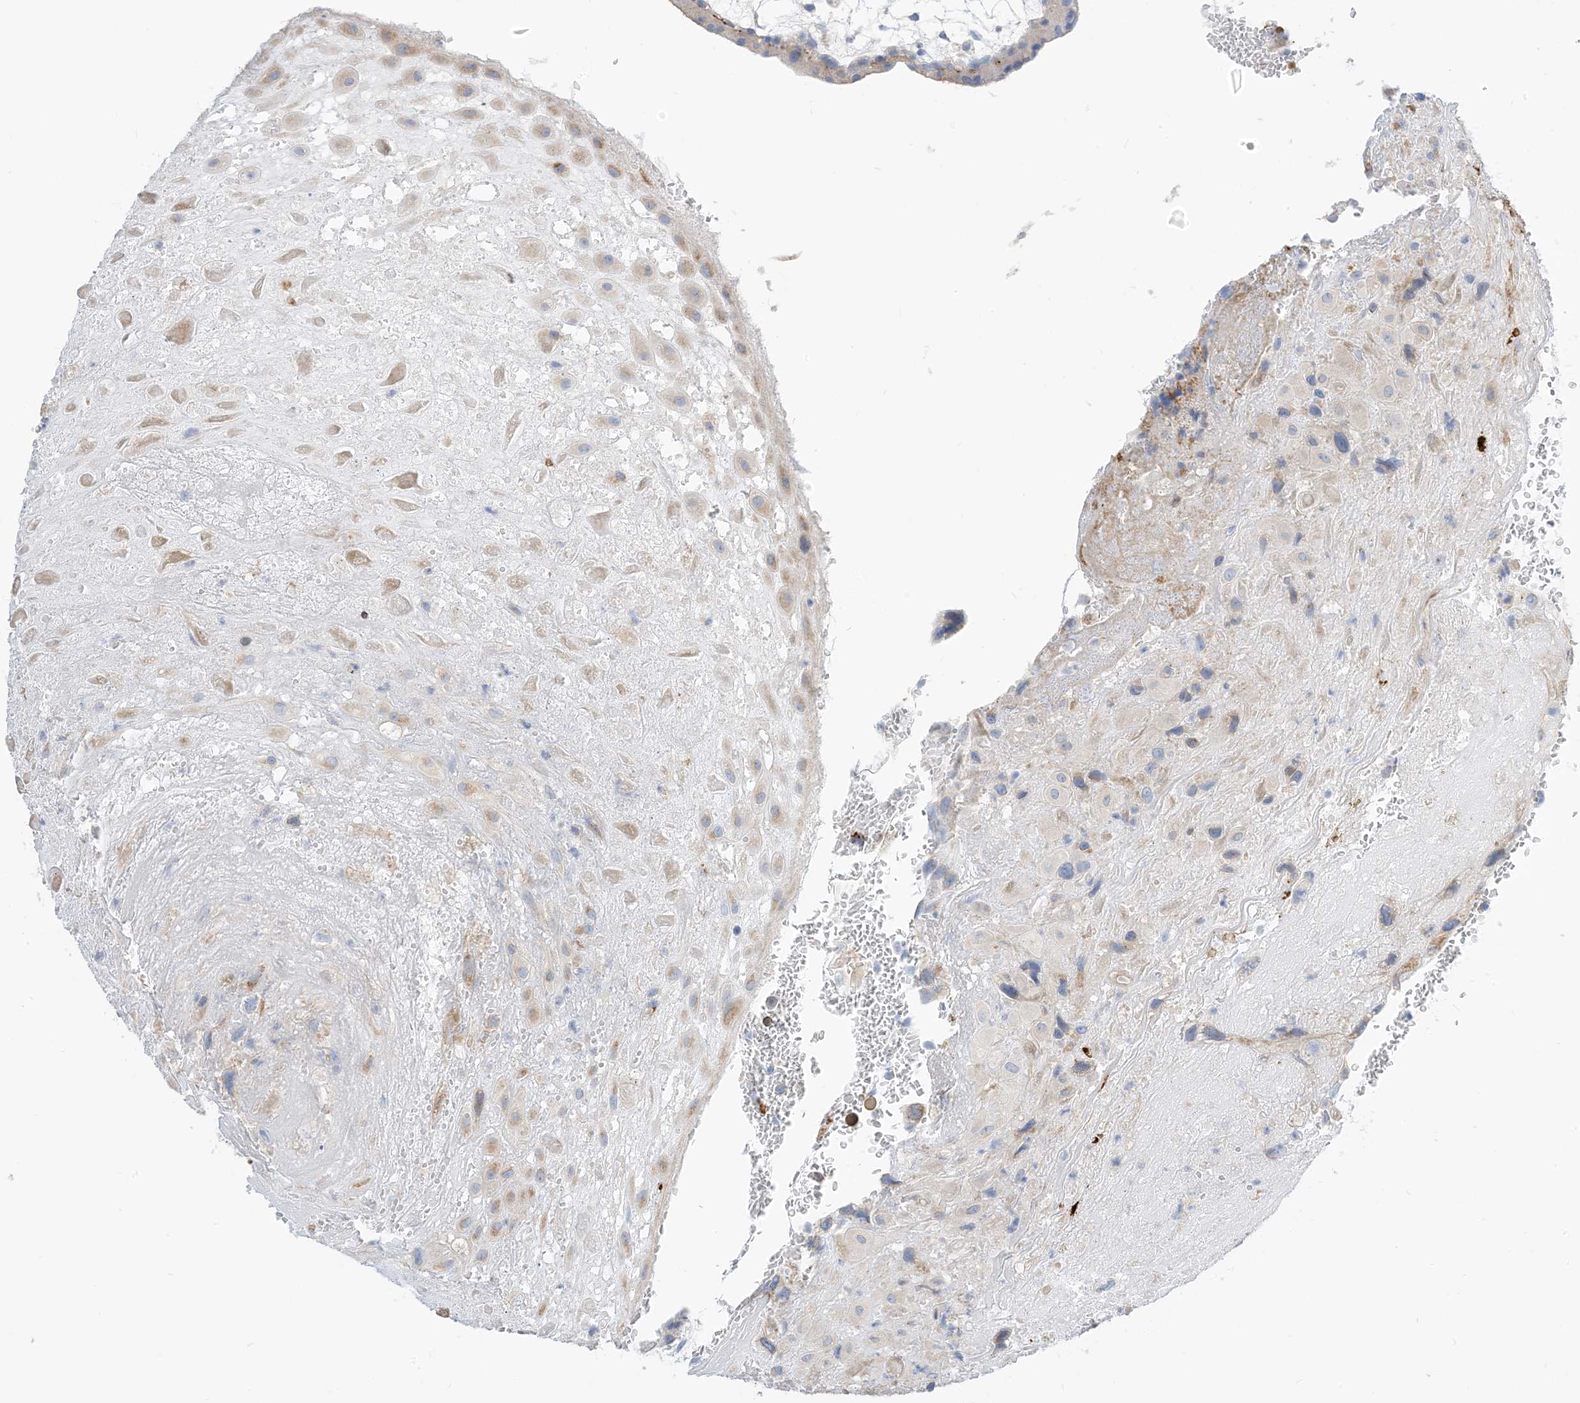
{"staining": {"intensity": "weak", "quantity": "25%-75%", "location": "cytoplasmic/membranous"}, "tissue": "placenta", "cell_type": "Decidual cells", "image_type": "normal", "snomed": [{"axis": "morphology", "description": "Normal tissue, NOS"}, {"axis": "topography", "description": "Placenta"}], "caption": "This is a micrograph of immunohistochemistry (IHC) staining of unremarkable placenta, which shows weak positivity in the cytoplasmic/membranous of decidual cells.", "gene": "DPH3", "patient": {"sex": "female", "age": 35}}